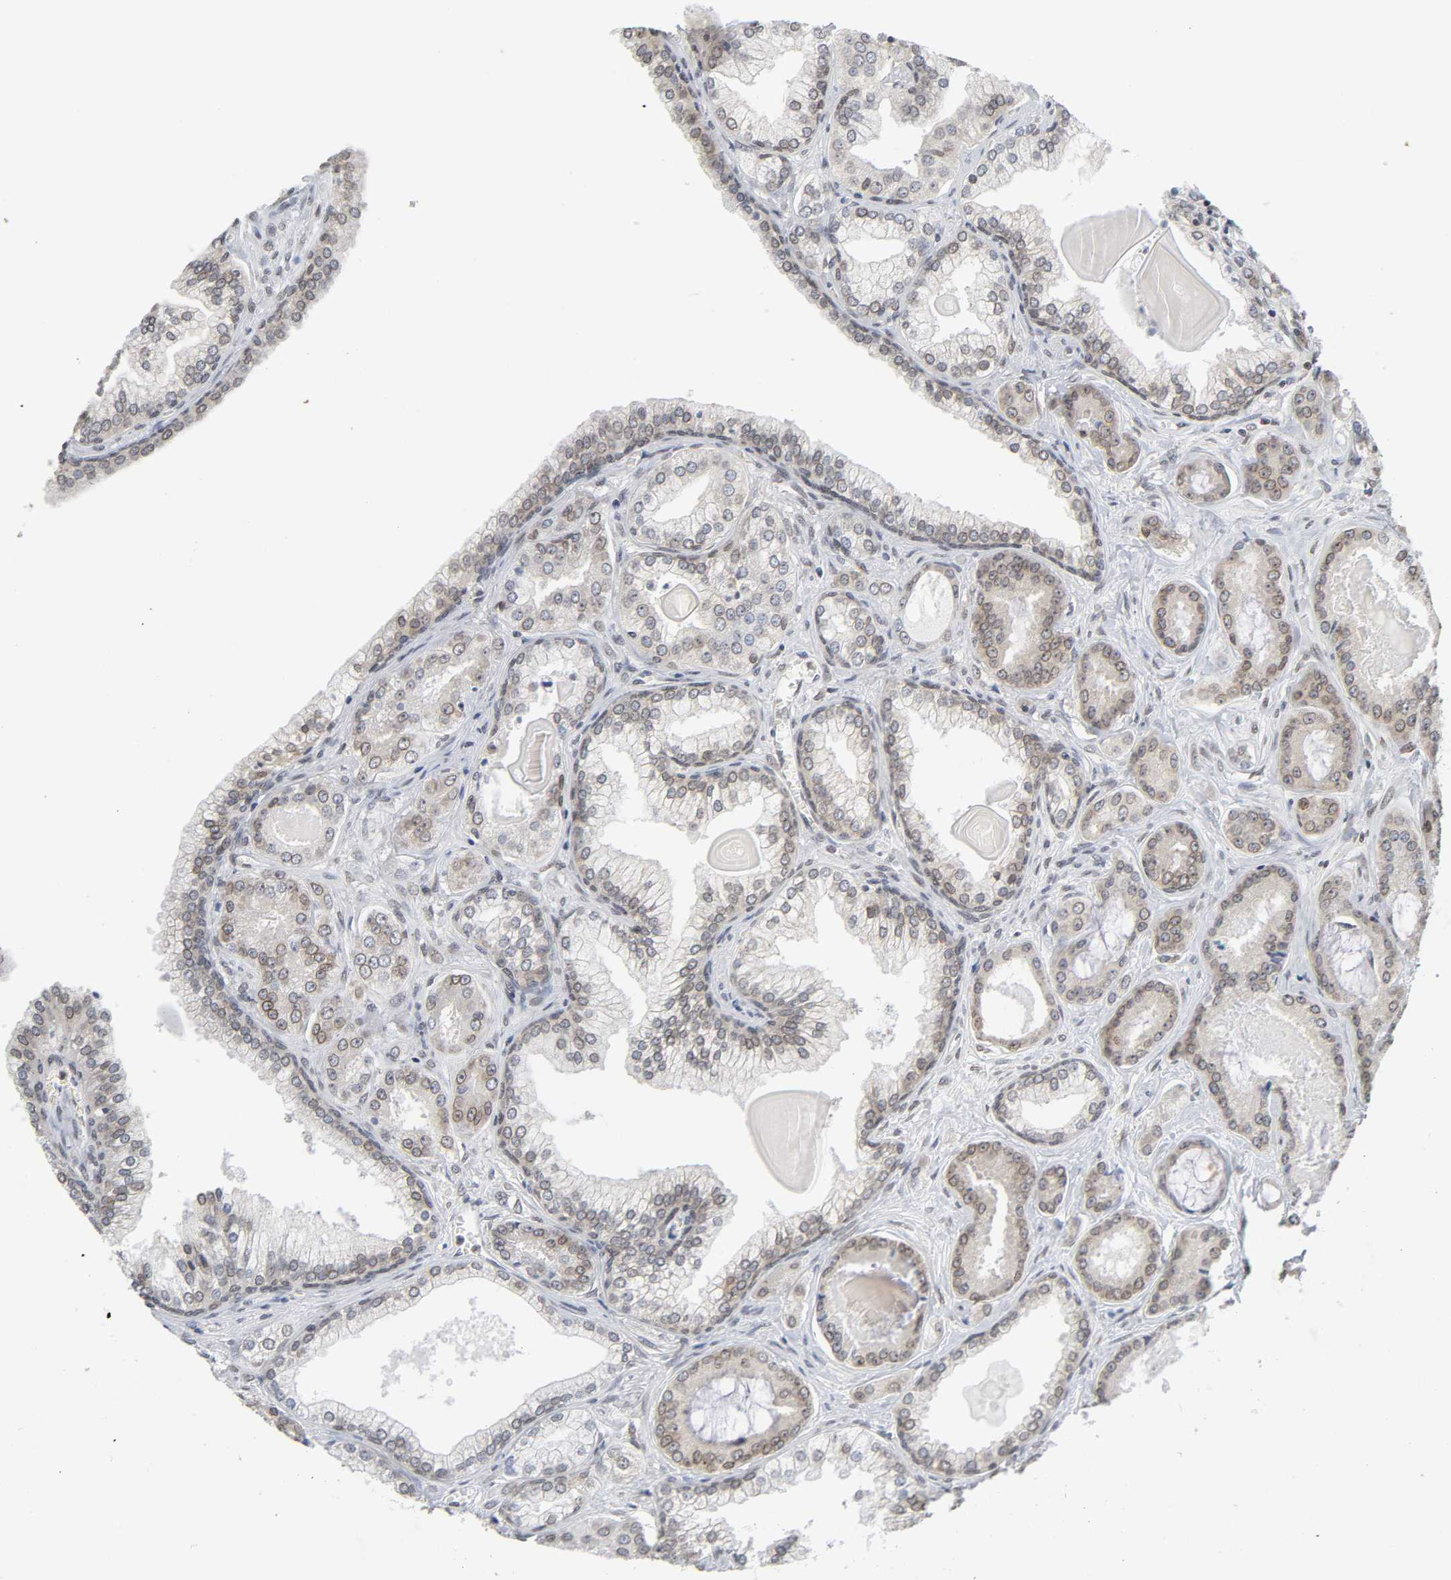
{"staining": {"intensity": "strong", "quantity": ">75%", "location": "nuclear"}, "tissue": "prostate cancer", "cell_type": "Tumor cells", "image_type": "cancer", "snomed": [{"axis": "morphology", "description": "Adenocarcinoma, Low grade"}, {"axis": "topography", "description": "Prostate"}], "caption": "IHC (DAB (3,3'-diaminobenzidine)) staining of low-grade adenocarcinoma (prostate) displays strong nuclear protein positivity in approximately >75% of tumor cells.", "gene": "SUMO1", "patient": {"sex": "male", "age": 59}}